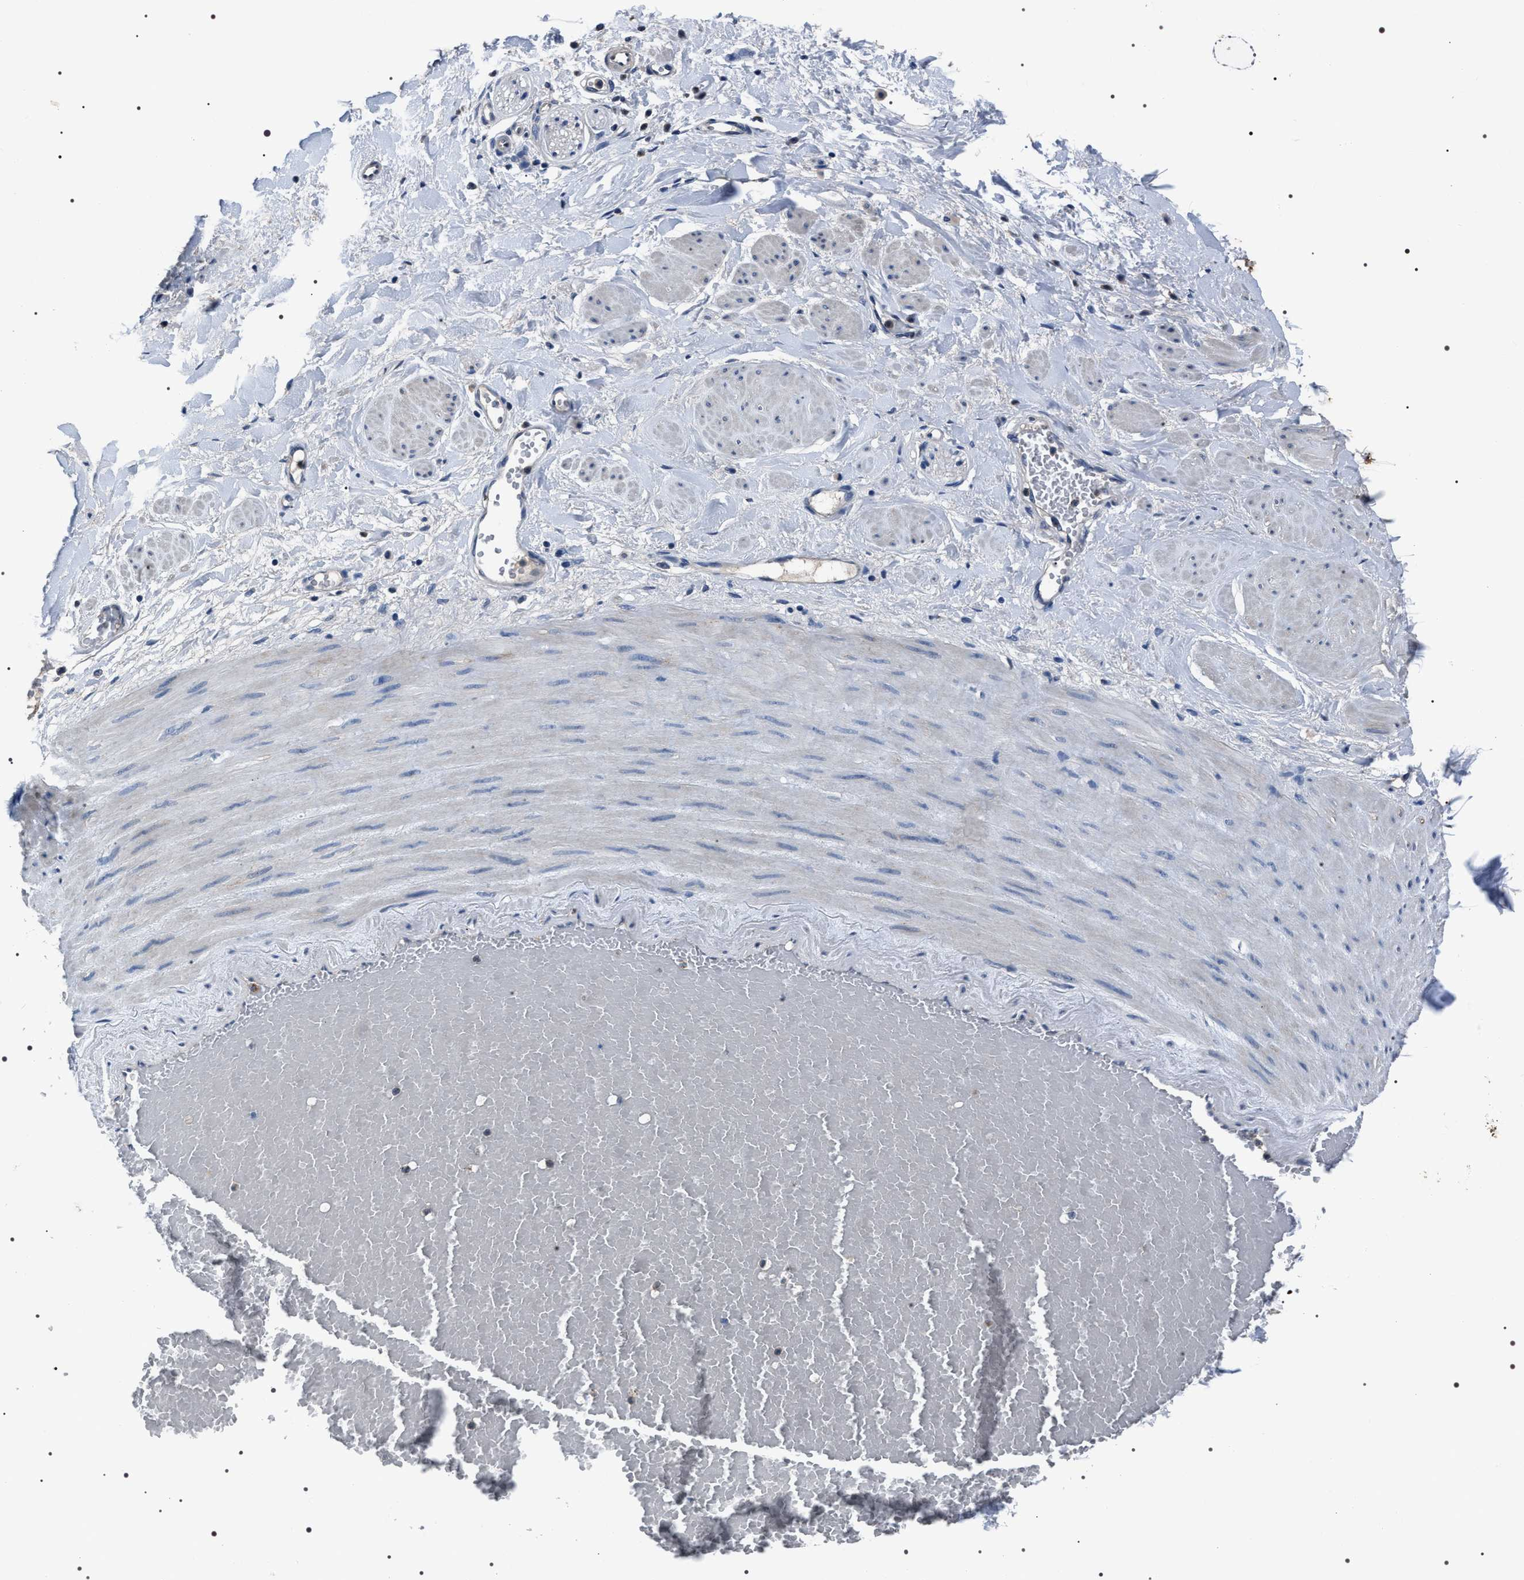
{"staining": {"intensity": "negative", "quantity": "none", "location": "none"}, "tissue": "adipose tissue", "cell_type": "Adipocytes", "image_type": "normal", "snomed": [{"axis": "morphology", "description": "Normal tissue, NOS"}, {"axis": "topography", "description": "Soft tissue"}, {"axis": "topography", "description": "Vascular tissue"}], "caption": "An immunohistochemistry micrograph of benign adipose tissue is shown. There is no staining in adipocytes of adipose tissue. (Brightfield microscopy of DAB immunohistochemistry at high magnification).", "gene": "TRIM54", "patient": {"sex": "female", "age": 35}}